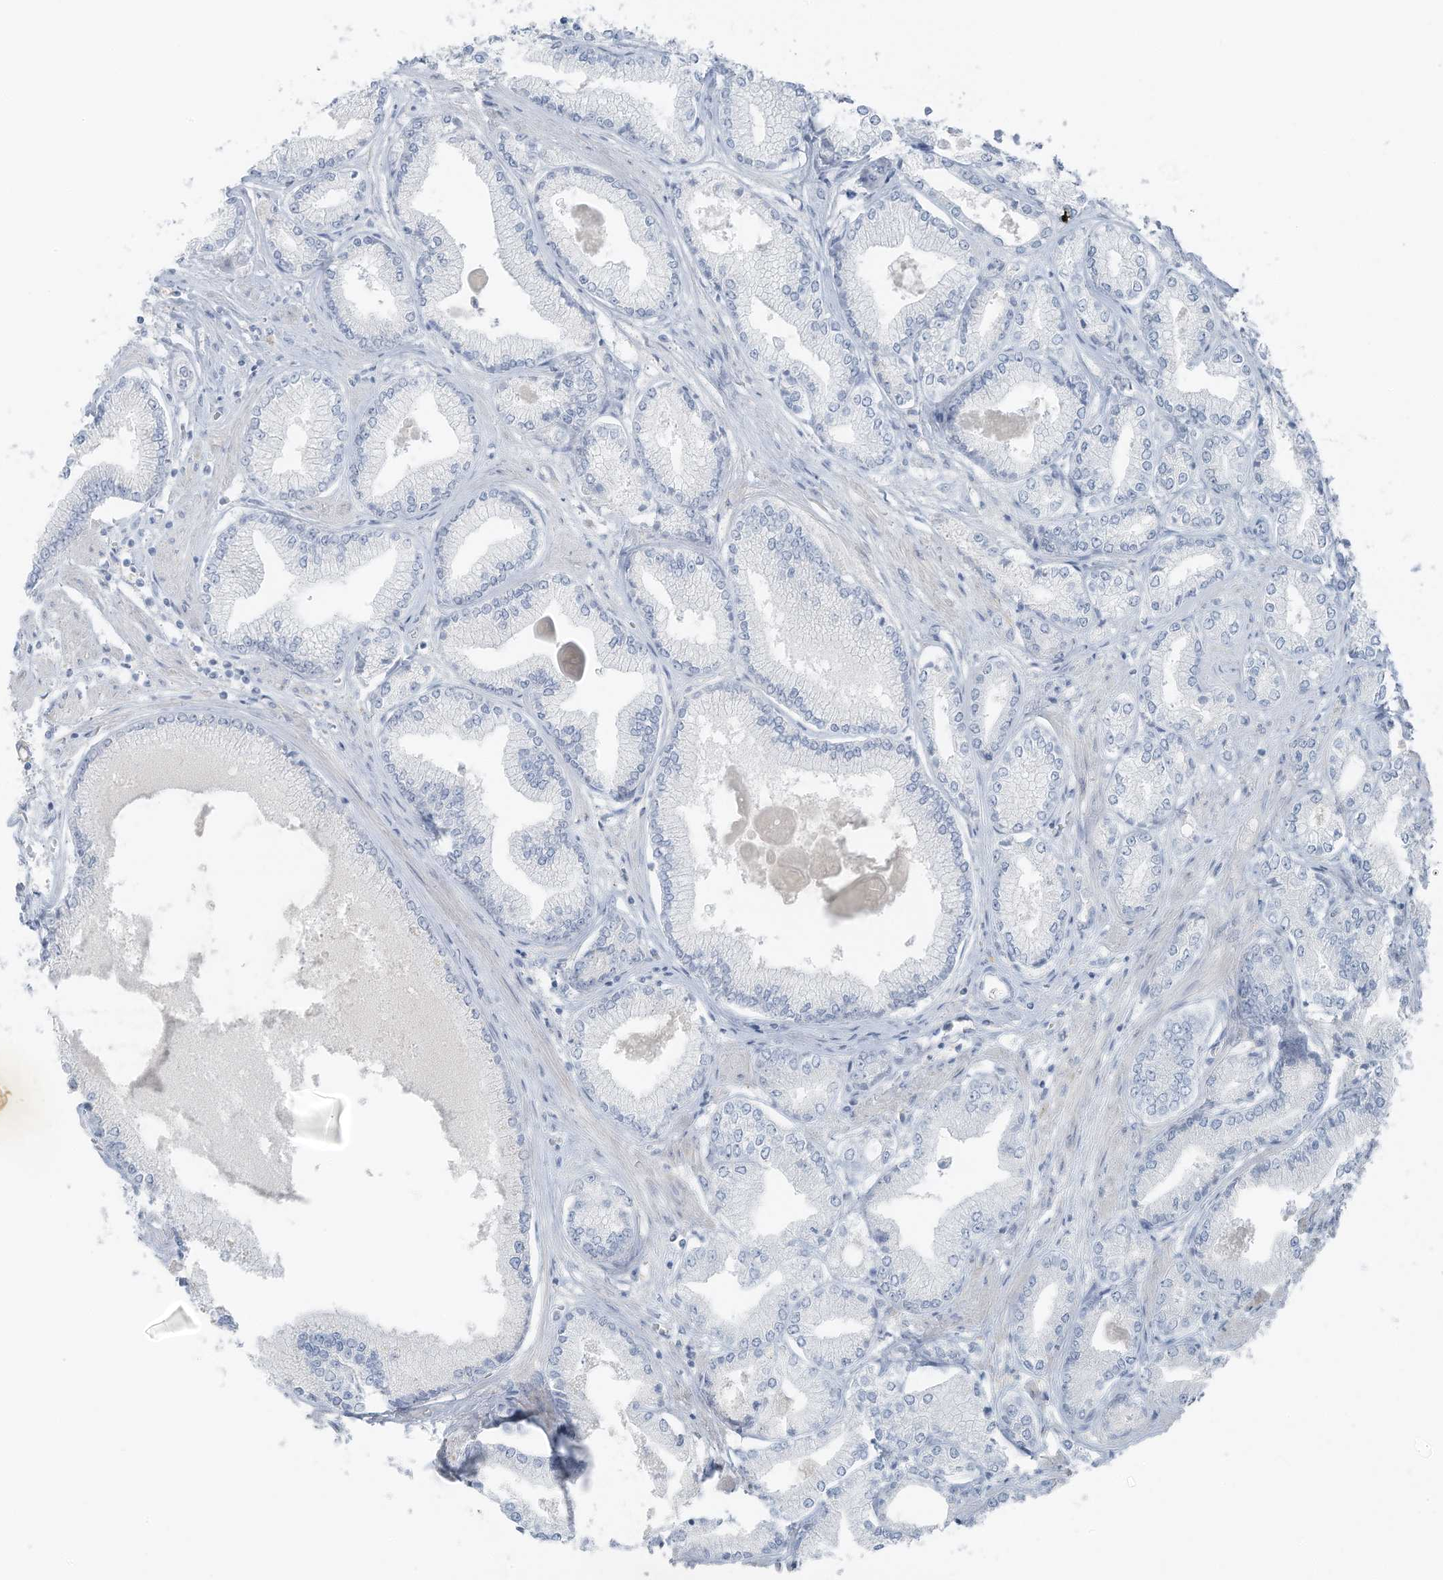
{"staining": {"intensity": "negative", "quantity": "none", "location": "none"}, "tissue": "prostate cancer", "cell_type": "Tumor cells", "image_type": "cancer", "snomed": [{"axis": "morphology", "description": "Adenocarcinoma, Low grade"}, {"axis": "topography", "description": "Prostate"}], "caption": "Immunohistochemistry histopathology image of neoplastic tissue: adenocarcinoma (low-grade) (prostate) stained with DAB reveals no significant protein expression in tumor cells.", "gene": "SLC25A43", "patient": {"sex": "male", "age": 60}}